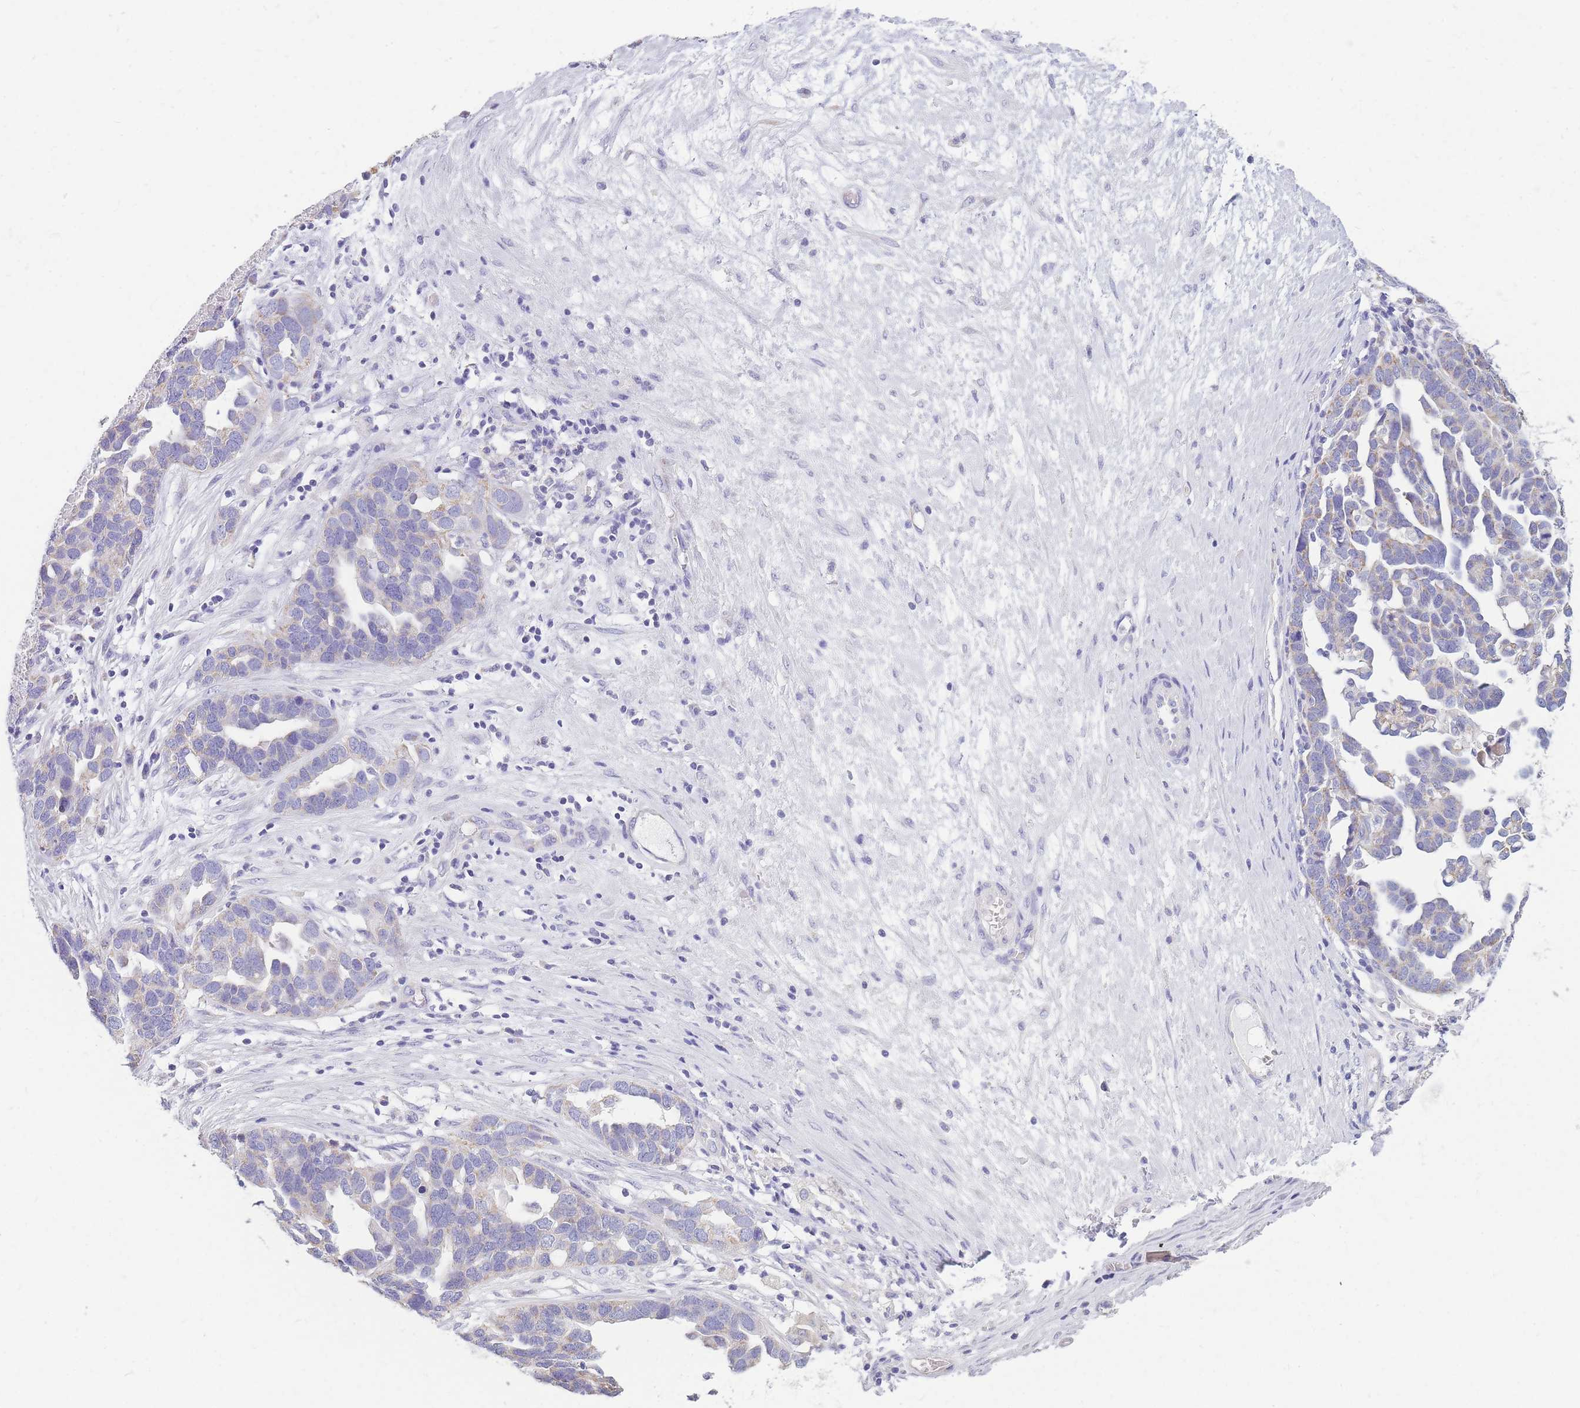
{"staining": {"intensity": "weak", "quantity": "<25%", "location": "cytoplasmic/membranous"}, "tissue": "ovarian cancer", "cell_type": "Tumor cells", "image_type": "cancer", "snomed": [{"axis": "morphology", "description": "Cystadenocarcinoma, serous, NOS"}, {"axis": "topography", "description": "Ovary"}], "caption": "Immunohistochemistry (IHC) histopathology image of neoplastic tissue: serous cystadenocarcinoma (ovarian) stained with DAB shows no significant protein positivity in tumor cells.", "gene": "DHRS11", "patient": {"sex": "female", "age": 54}}